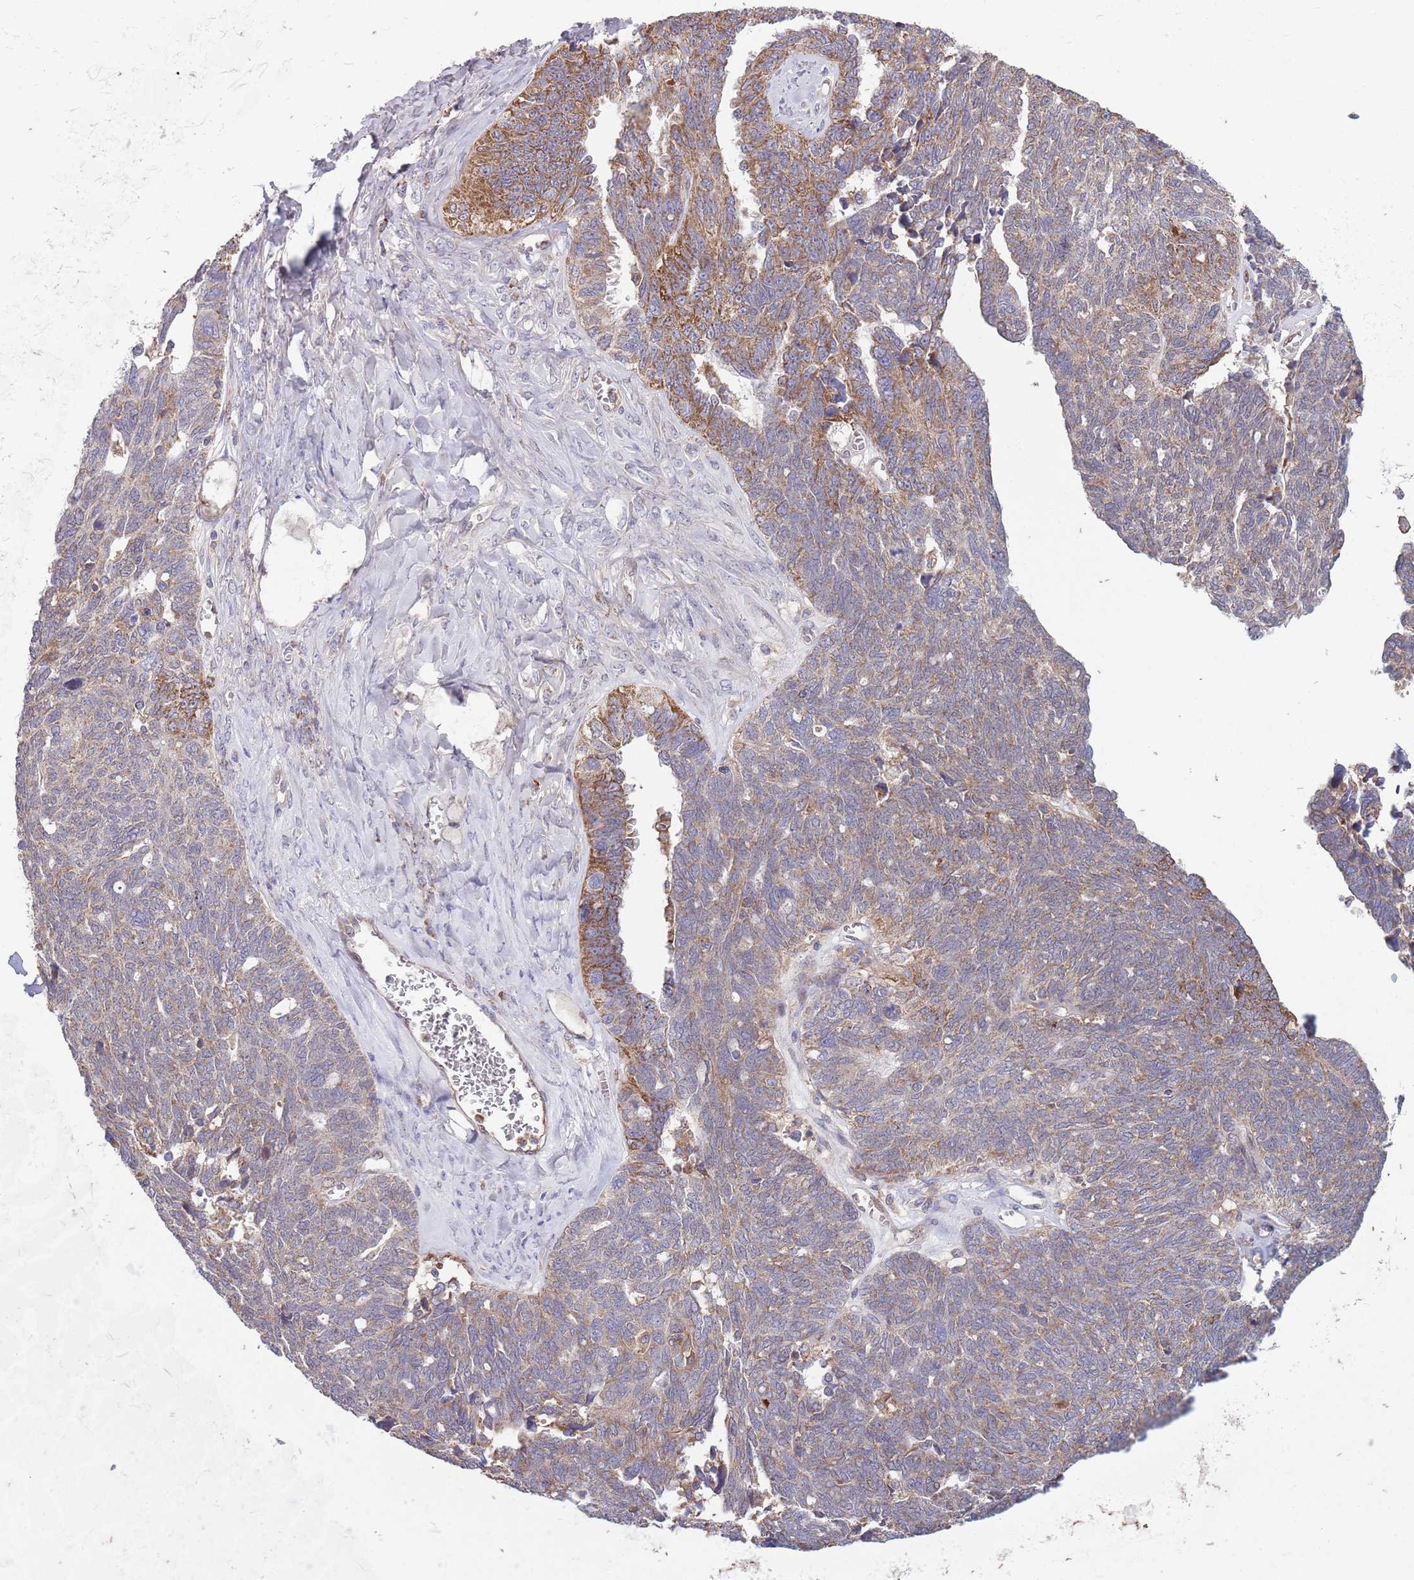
{"staining": {"intensity": "moderate", "quantity": "<25%", "location": "cytoplasmic/membranous"}, "tissue": "ovarian cancer", "cell_type": "Tumor cells", "image_type": "cancer", "snomed": [{"axis": "morphology", "description": "Cystadenocarcinoma, serous, NOS"}, {"axis": "topography", "description": "Ovary"}], "caption": "Ovarian serous cystadenocarcinoma tissue exhibits moderate cytoplasmic/membranous expression in about <25% of tumor cells, visualized by immunohistochemistry.", "gene": "DDT", "patient": {"sex": "female", "age": 79}}